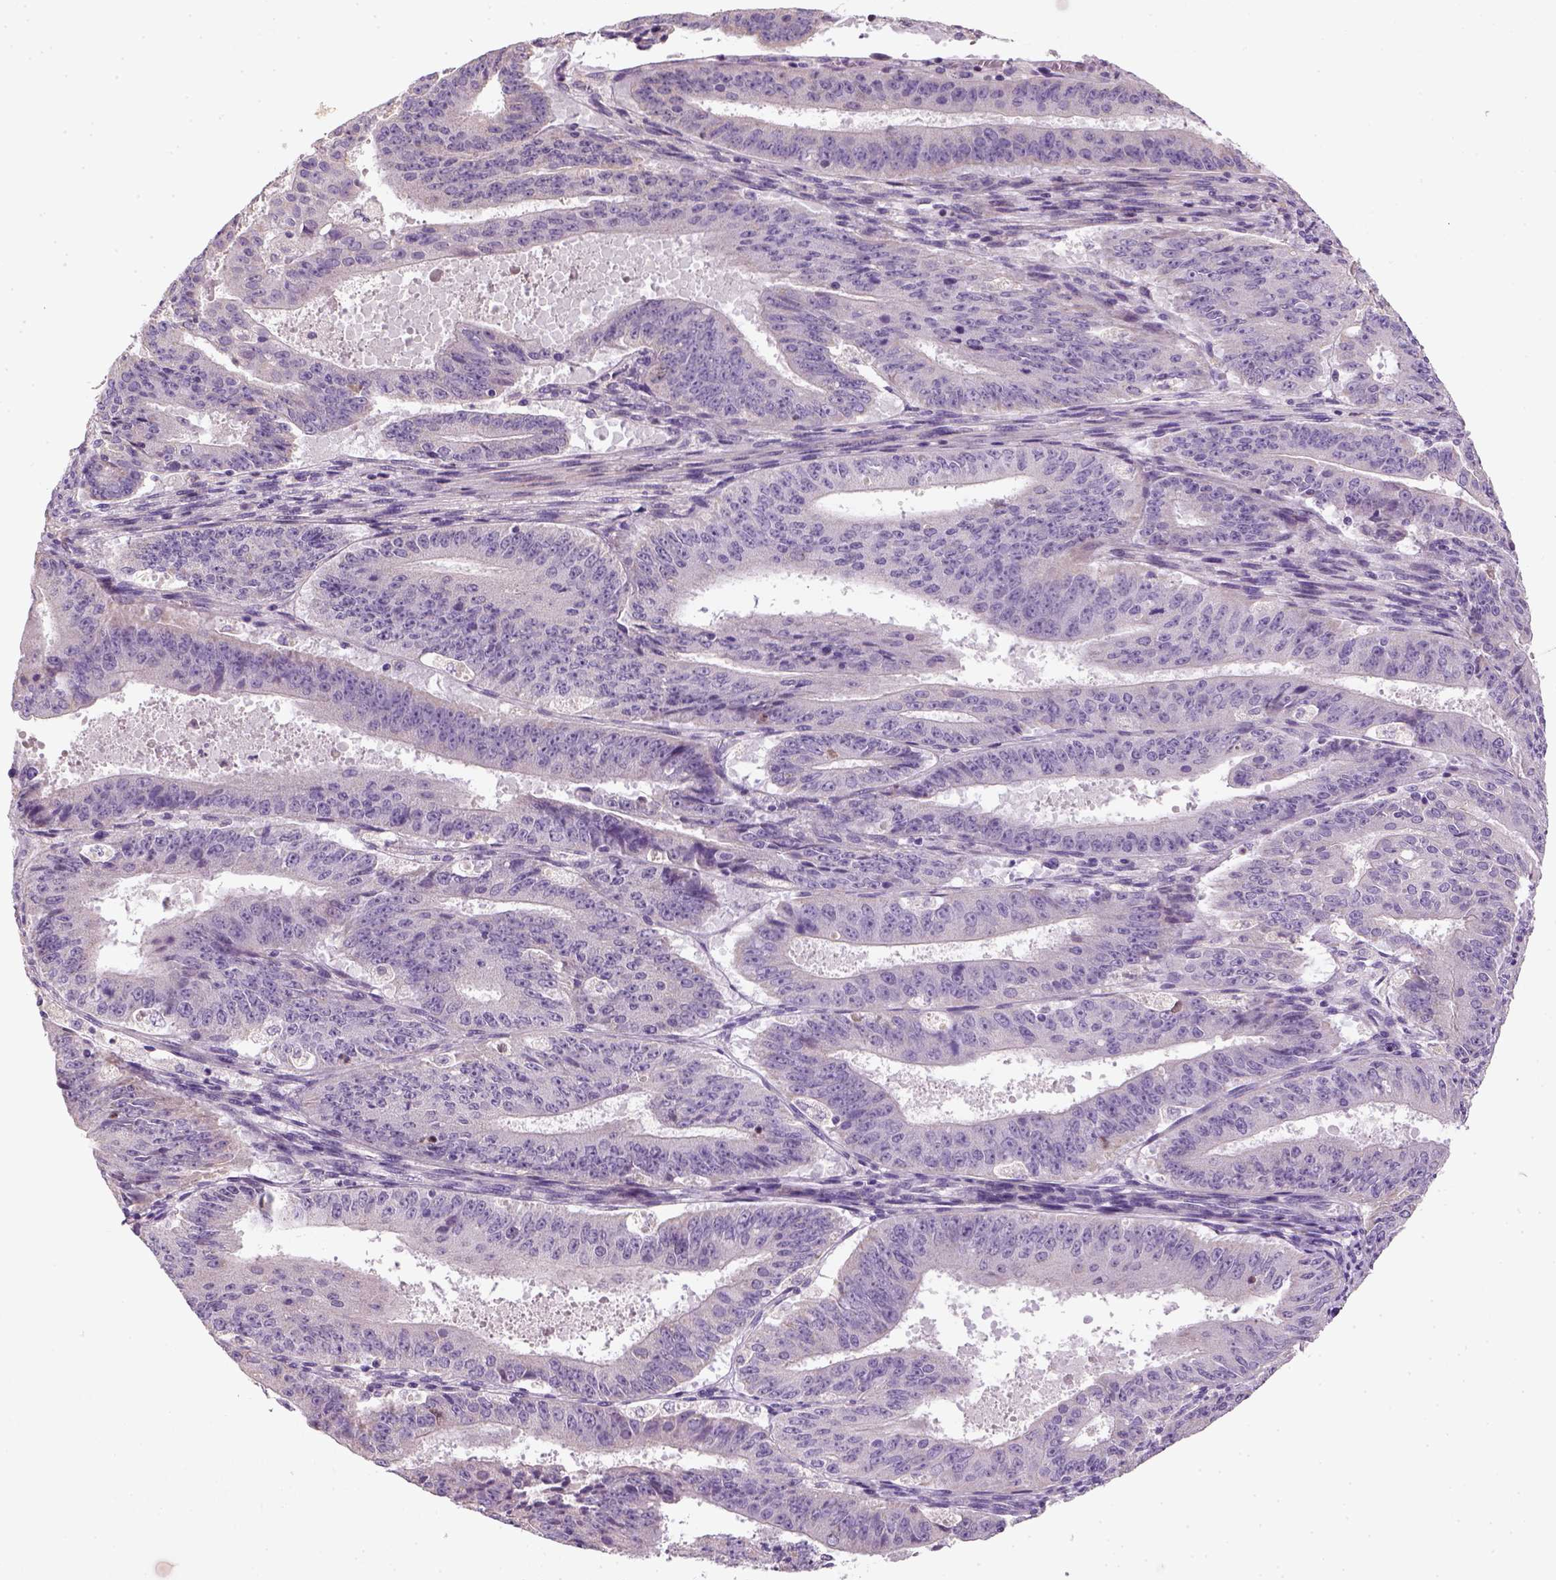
{"staining": {"intensity": "negative", "quantity": "none", "location": "none"}, "tissue": "ovarian cancer", "cell_type": "Tumor cells", "image_type": "cancer", "snomed": [{"axis": "morphology", "description": "Carcinoma, endometroid"}, {"axis": "topography", "description": "Ovary"}], "caption": "Immunohistochemistry (IHC) of ovarian cancer exhibits no staining in tumor cells. (Brightfield microscopy of DAB (3,3'-diaminobenzidine) immunohistochemistry at high magnification).", "gene": "NUDT6", "patient": {"sex": "female", "age": 42}}